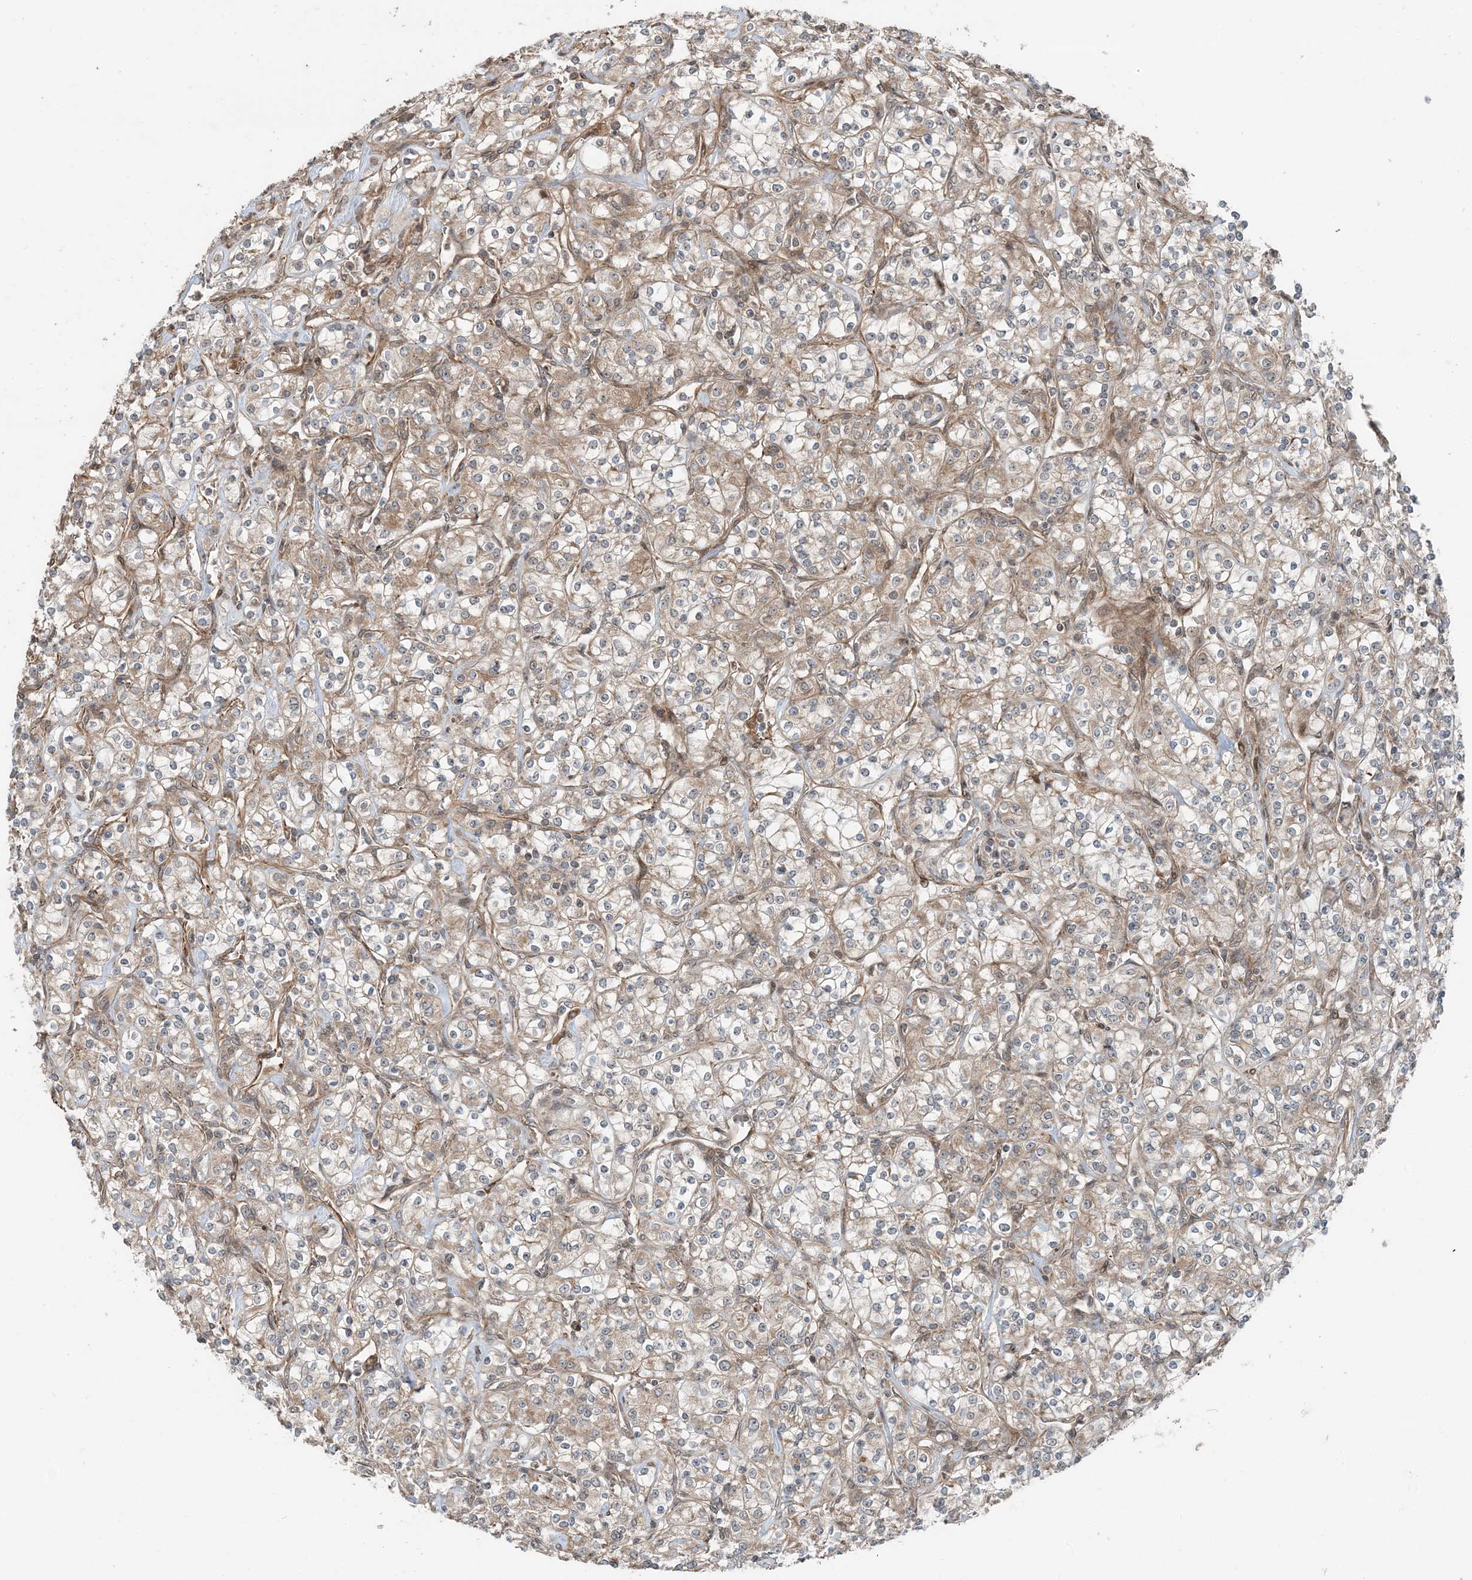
{"staining": {"intensity": "weak", "quantity": "<25%", "location": "cytoplasmic/membranous"}, "tissue": "renal cancer", "cell_type": "Tumor cells", "image_type": "cancer", "snomed": [{"axis": "morphology", "description": "Adenocarcinoma, NOS"}, {"axis": "topography", "description": "Kidney"}], "caption": "Immunohistochemical staining of renal cancer (adenocarcinoma) shows no significant staining in tumor cells. (DAB (3,3'-diaminobenzidine) immunohistochemistry with hematoxylin counter stain).", "gene": "EDEM2", "patient": {"sex": "male", "age": 77}}